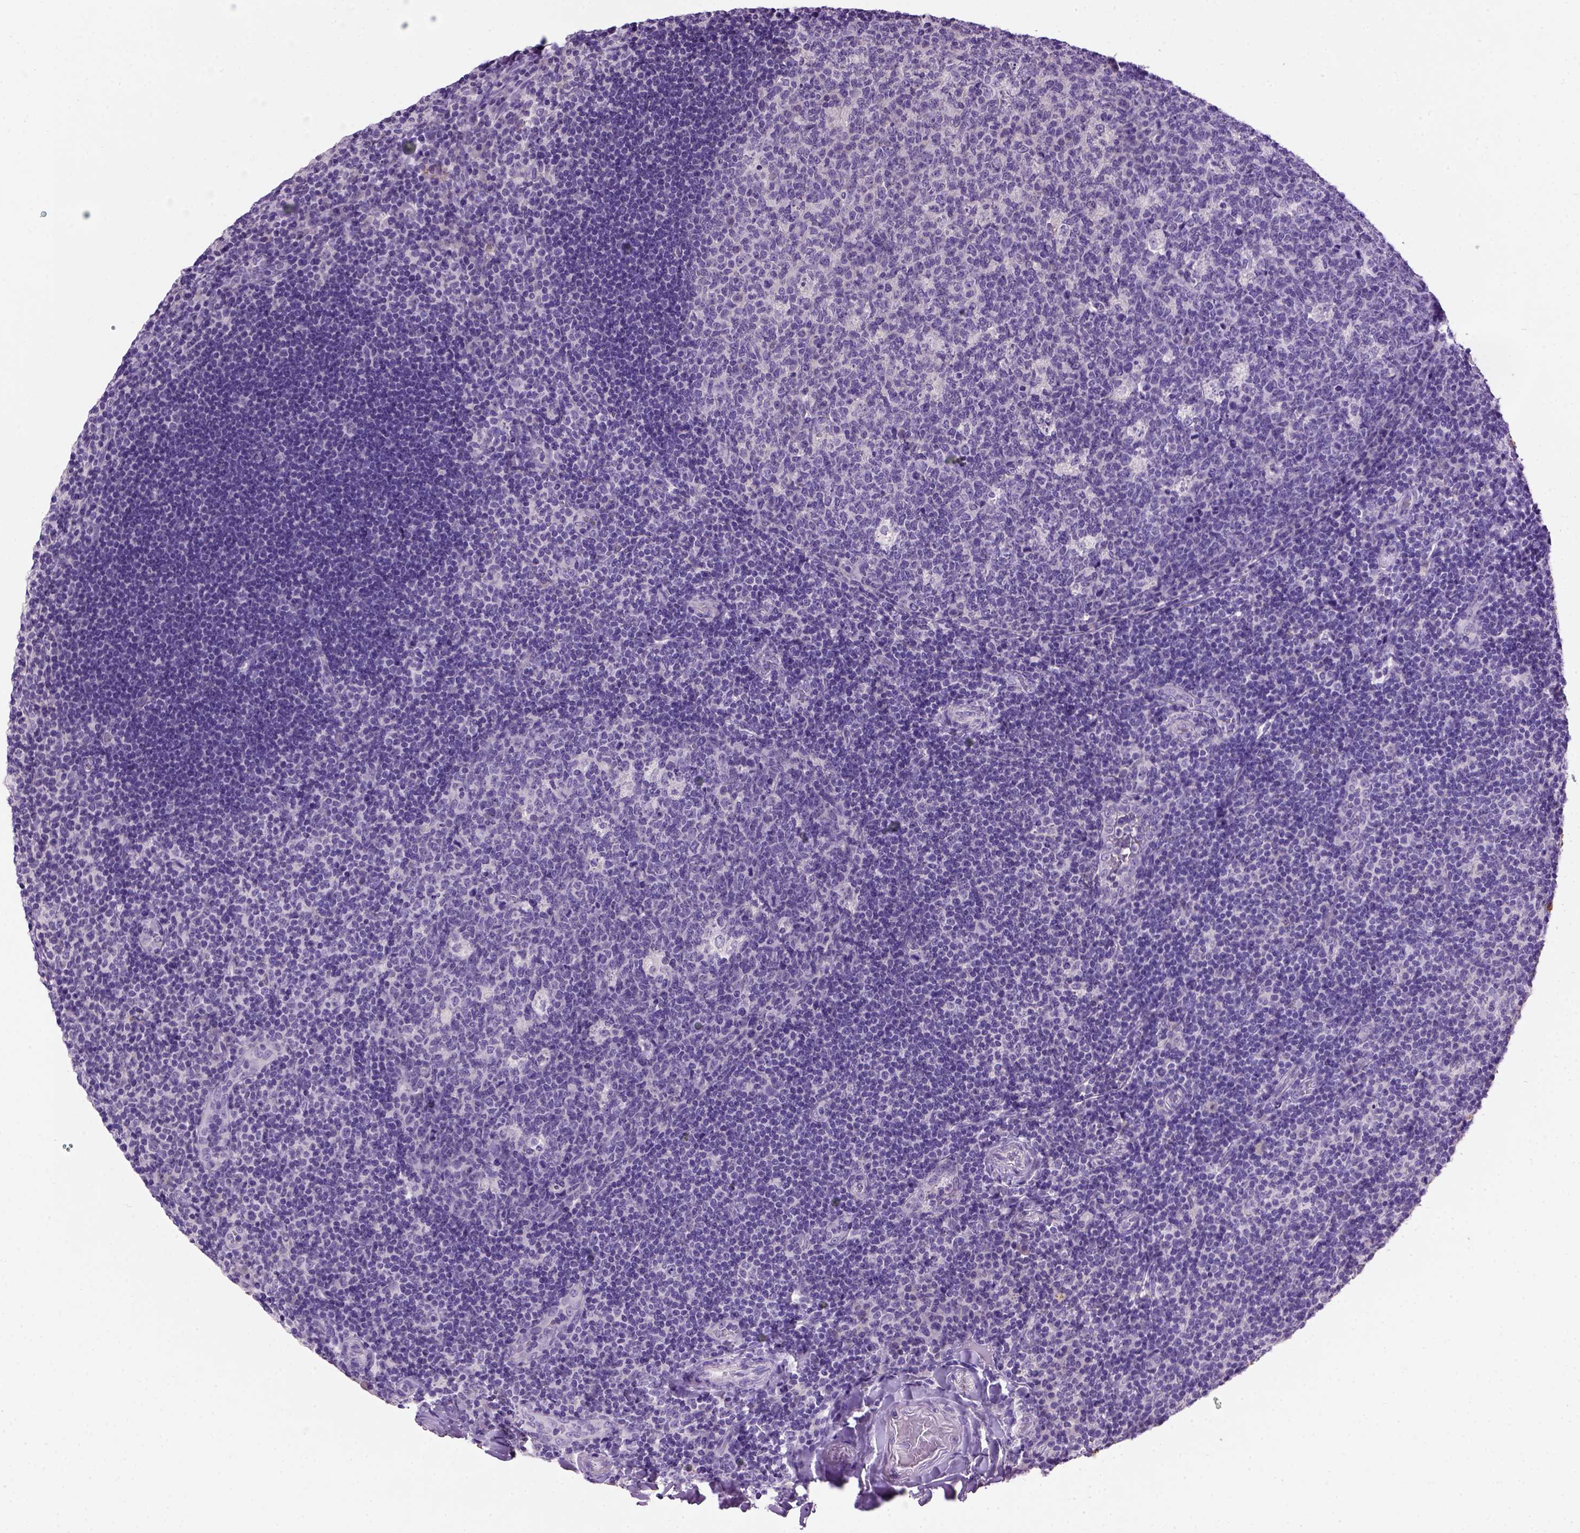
{"staining": {"intensity": "negative", "quantity": "none", "location": "none"}, "tissue": "tonsil", "cell_type": "Germinal center cells", "image_type": "normal", "snomed": [{"axis": "morphology", "description": "Normal tissue, NOS"}, {"axis": "topography", "description": "Tonsil"}], "caption": "This is an immunohistochemistry (IHC) image of normal human tonsil. There is no expression in germinal center cells.", "gene": "CDH1", "patient": {"sex": "male", "age": 17}}